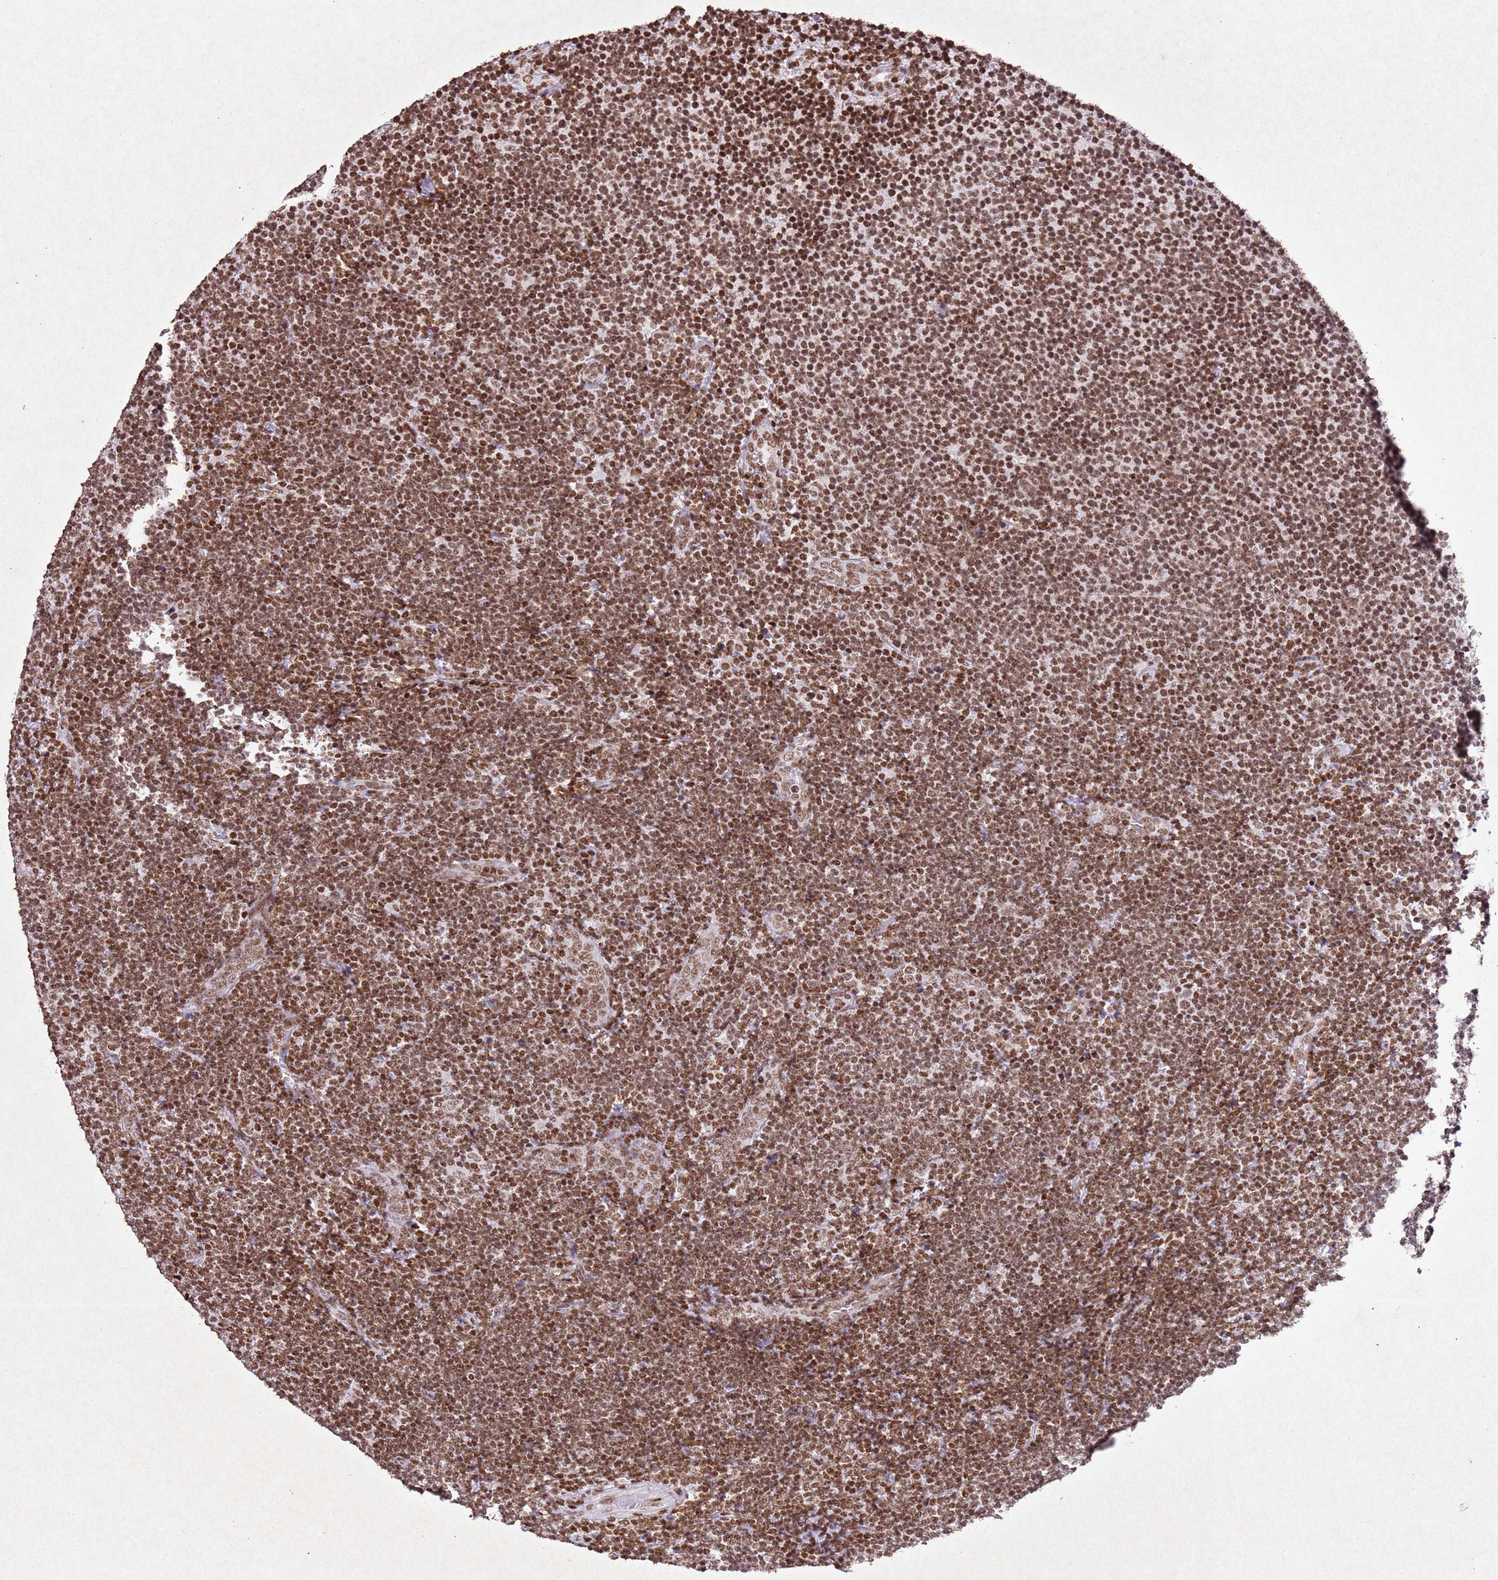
{"staining": {"intensity": "strong", "quantity": ">75%", "location": "nuclear"}, "tissue": "lymphoma", "cell_type": "Tumor cells", "image_type": "cancer", "snomed": [{"axis": "morphology", "description": "Malignant lymphoma, non-Hodgkin's type, Low grade"}, {"axis": "topography", "description": "Lymph node"}], "caption": "Immunohistochemical staining of human malignant lymphoma, non-Hodgkin's type (low-grade) reveals high levels of strong nuclear protein staining in approximately >75% of tumor cells.", "gene": "BMAL1", "patient": {"sex": "male", "age": 66}}